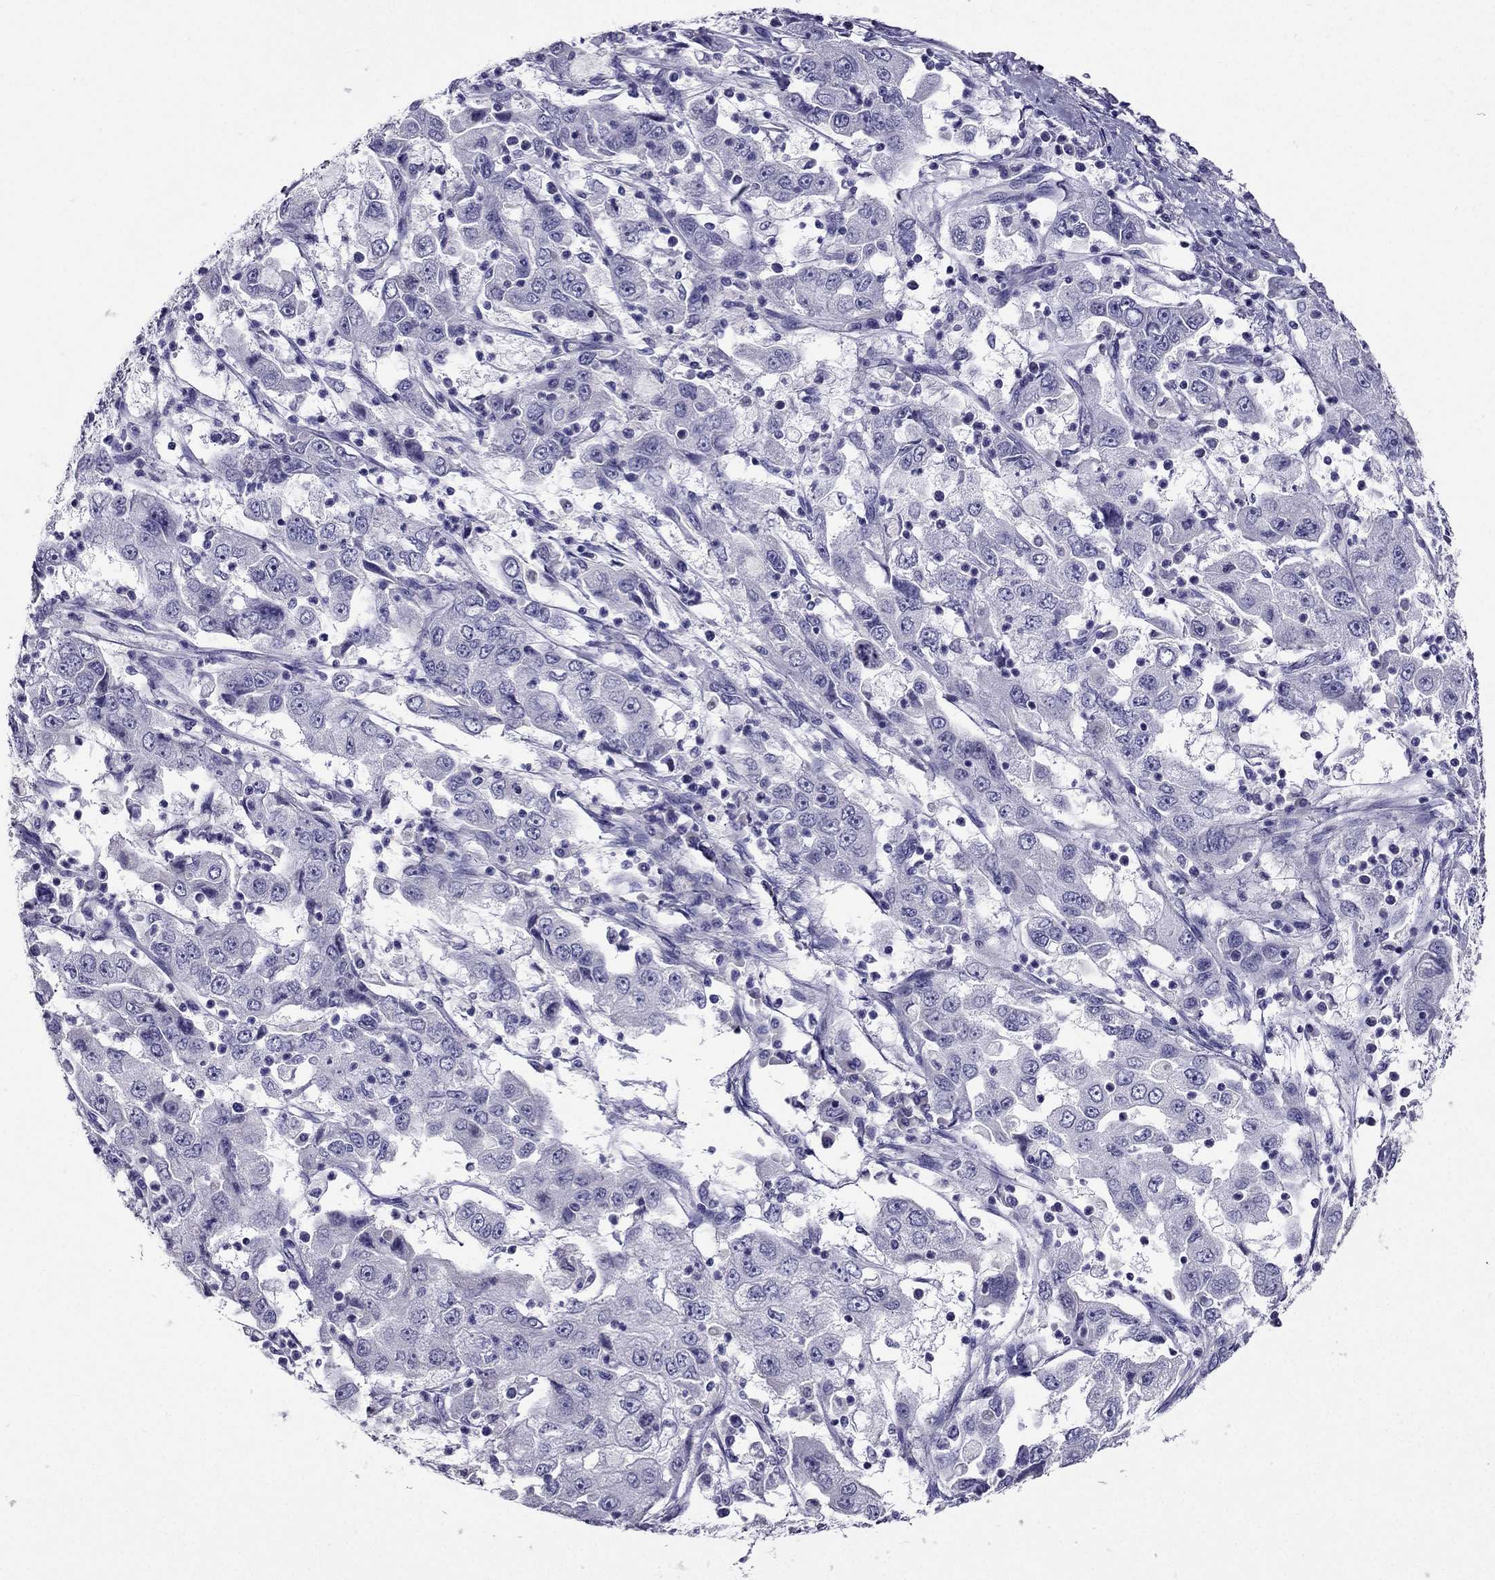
{"staining": {"intensity": "negative", "quantity": "none", "location": "none"}, "tissue": "cervical cancer", "cell_type": "Tumor cells", "image_type": "cancer", "snomed": [{"axis": "morphology", "description": "Squamous cell carcinoma, NOS"}, {"axis": "topography", "description": "Cervix"}], "caption": "An immunohistochemistry (IHC) photomicrograph of cervical cancer is shown. There is no staining in tumor cells of cervical cancer.", "gene": "ZNF541", "patient": {"sex": "female", "age": 36}}